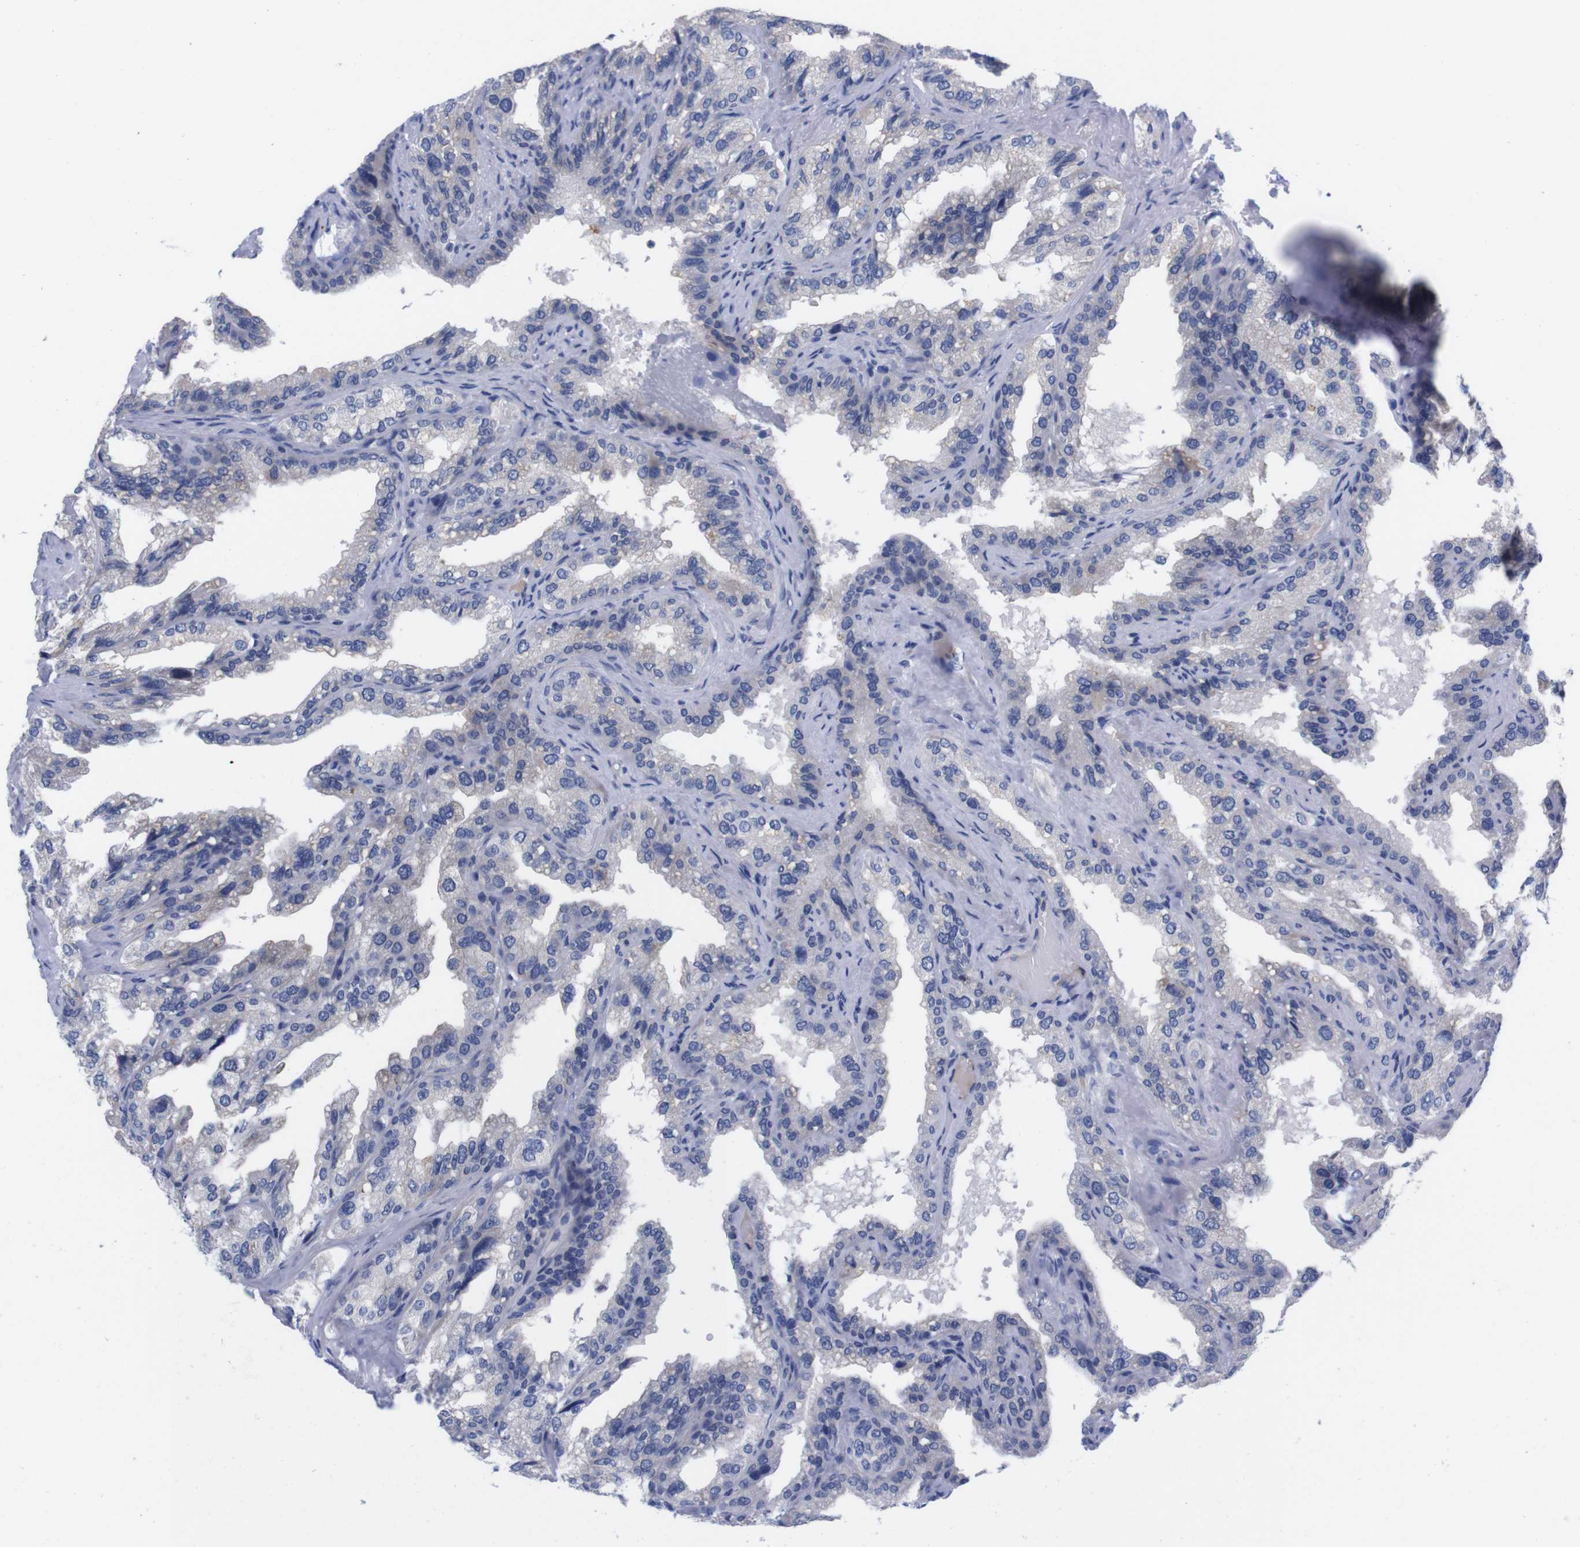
{"staining": {"intensity": "moderate", "quantity": "<25%", "location": "cytoplasmic/membranous"}, "tissue": "seminal vesicle", "cell_type": "Glandular cells", "image_type": "normal", "snomed": [{"axis": "morphology", "description": "Normal tissue, NOS"}, {"axis": "topography", "description": "Seminal veicle"}], "caption": "High-power microscopy captured an immunohistochemistry (IHC) histopathology image of unremarkable seminal vesicle, revealing moderate cytoplasmic/membranous expression in approximately <25% of glandular cells.", "gene": "FAM210A", "patient": {"sex": "male", "age": 68}}